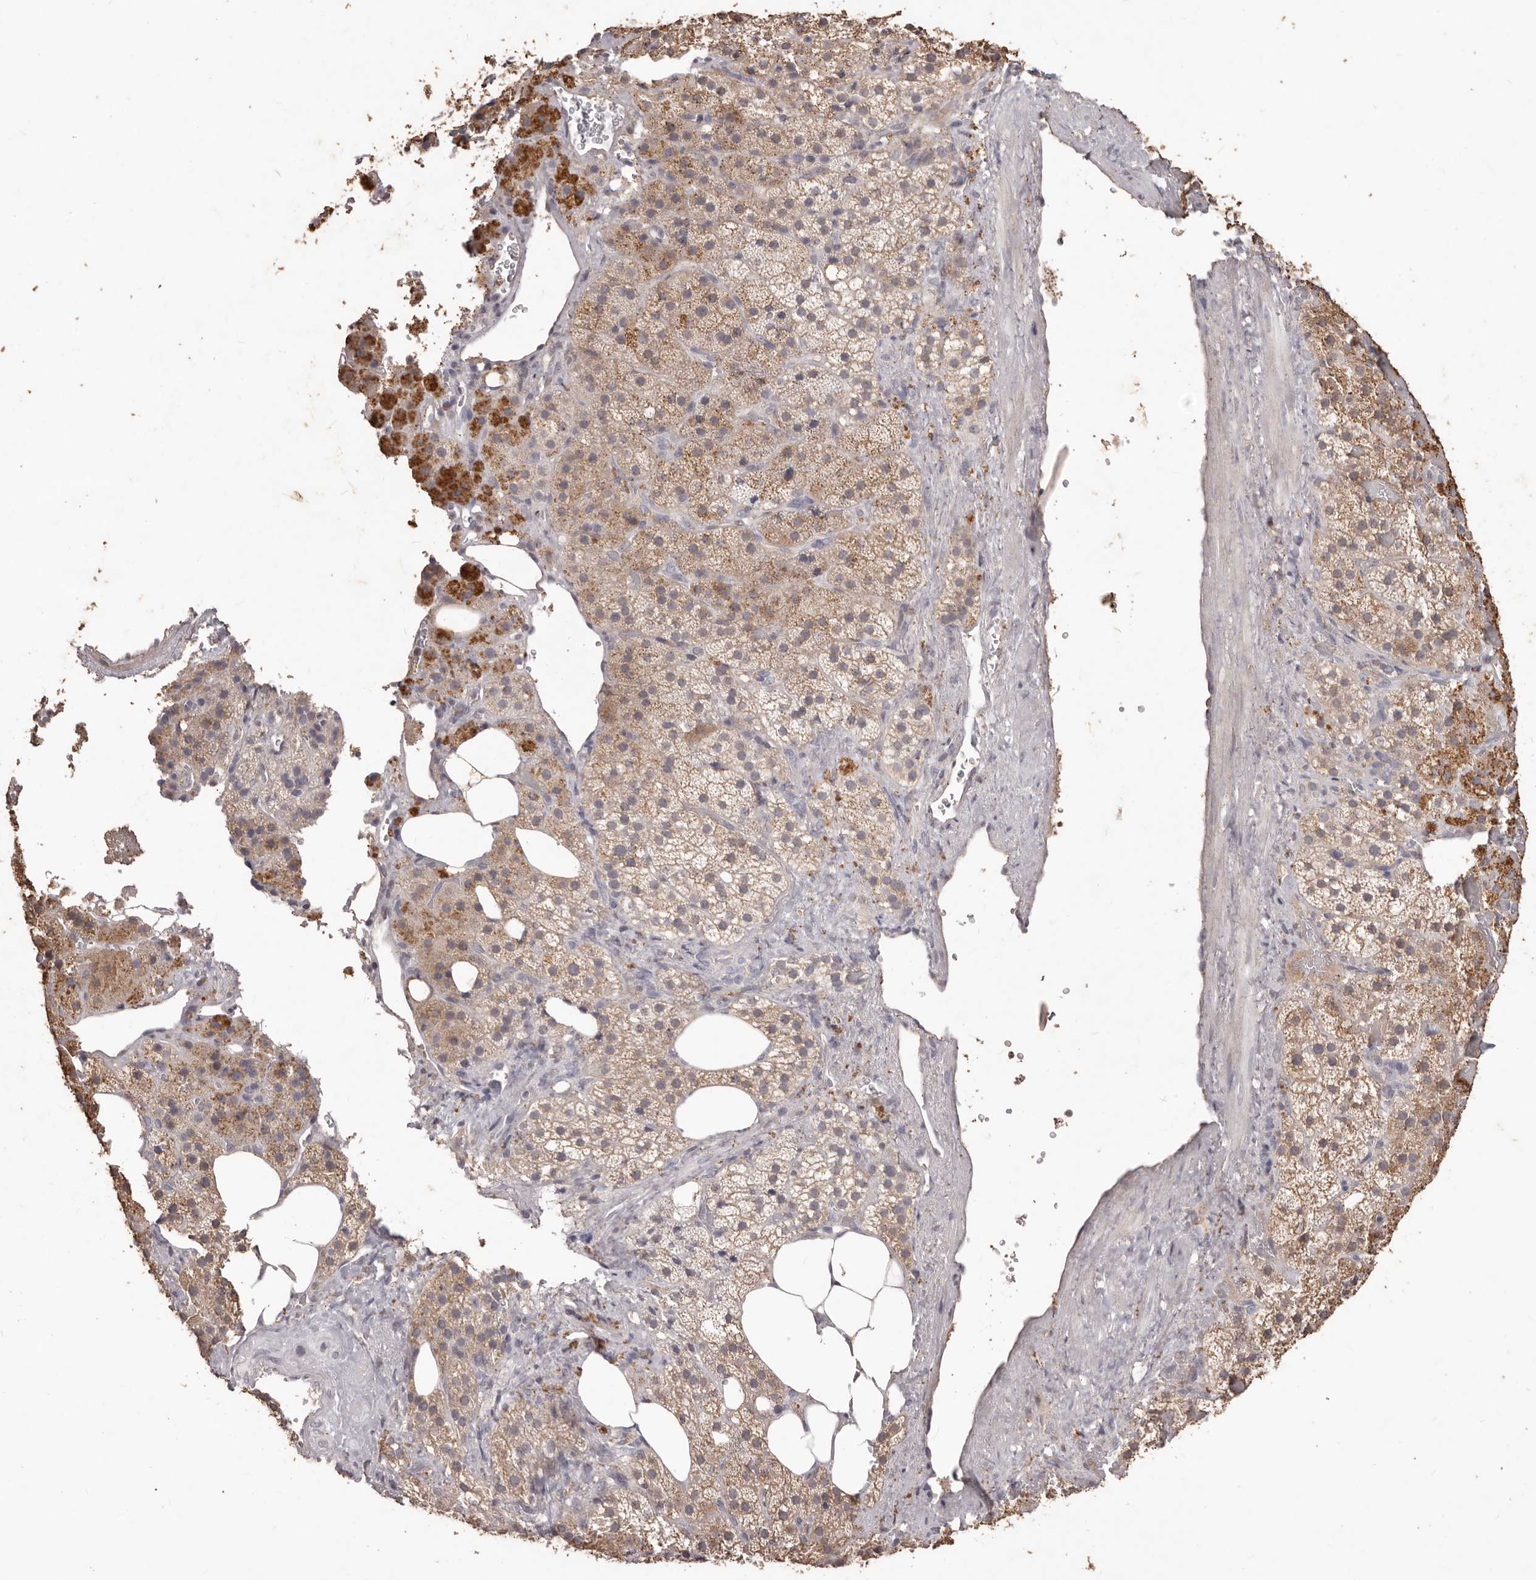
{"staining": {"intensity": "moderate", "quantity": "25%-75%", "location": "cytoplasmic/membranous"}, "tissue": "adrenal gland", "cell_type": "Glandular cells", "image_type": "normal", "snomed": [{"axis": "morphology", "description": "Normal tissue, NOS"}, {"axis": "topography", "description": "Adrenal gland"}], "caption": "Brown immunohistochemical staining in unremarkable human adrenal gland reveals moderate cytoplasmic/membranous expression in about 25%-75% of glandular cells.", "gene": "PRSS27", "patient": {"sex": "female", "age": 59}}